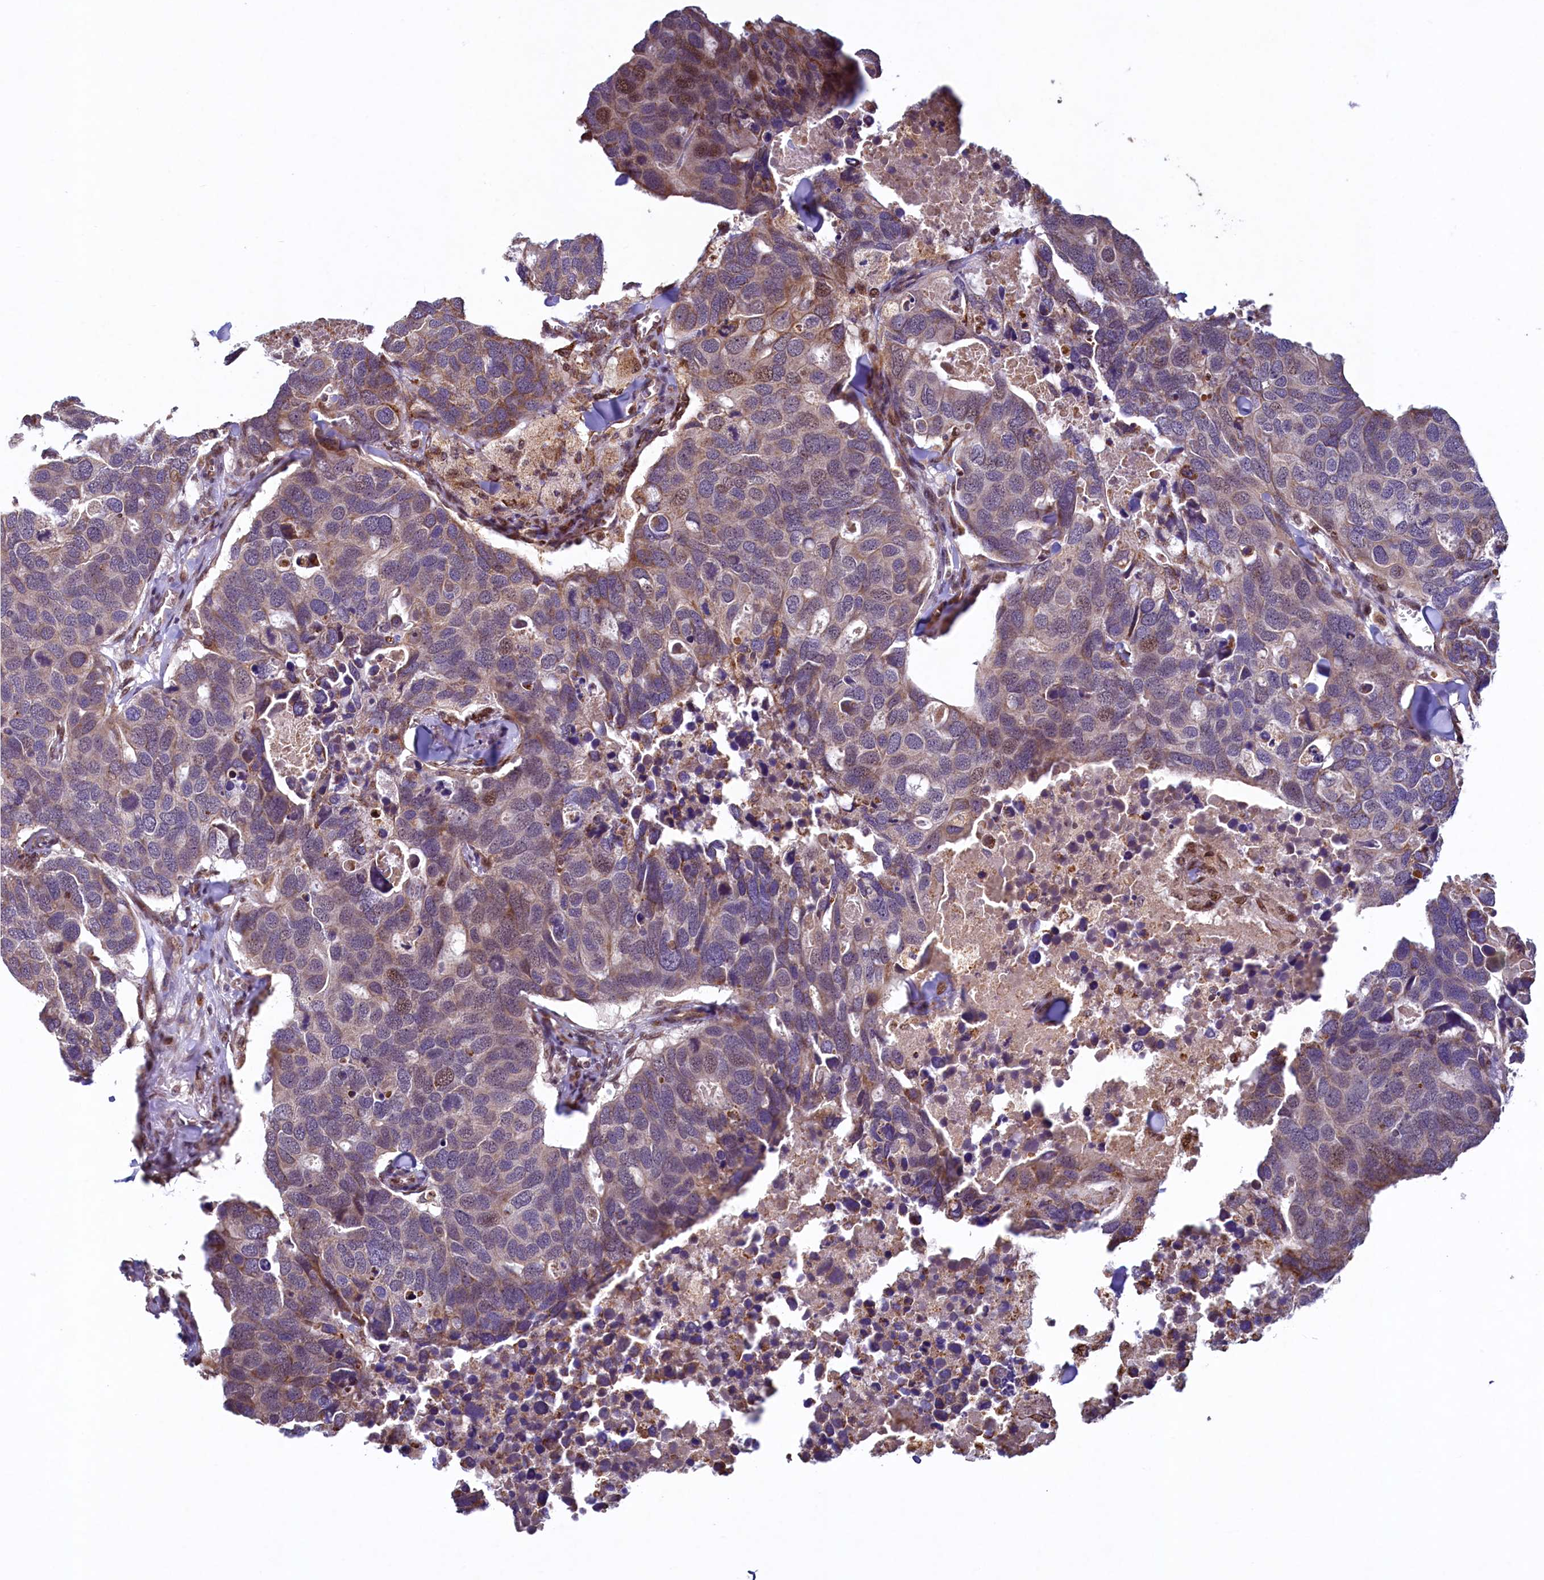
{"staining": {"intensity": "weak", "quantity": "25%-75%", "location": "cytoplasmic/membranous,nuclear"}, "tissue": "breast cancer", "cell_type": "Tumor cells", "image_type": "cancer", "snomed": [{"axis": "morphology", "description": "Duct carcinoma"}, {"axis": "topography", "description": "Breast"}], "caption": "Breast cancer tissue displays weak cytoplasmic/membranous and nuclear staining in approximately 25%-75% of tumor cells, visualized by immunohistochemistry. The staining is performed using DAB brown chromogen to label protein expression. The nuclei are counter-stained blue using hematoxylin.", "gene": "ZNF577", "patient": {"sex": "female", "age": 83}}